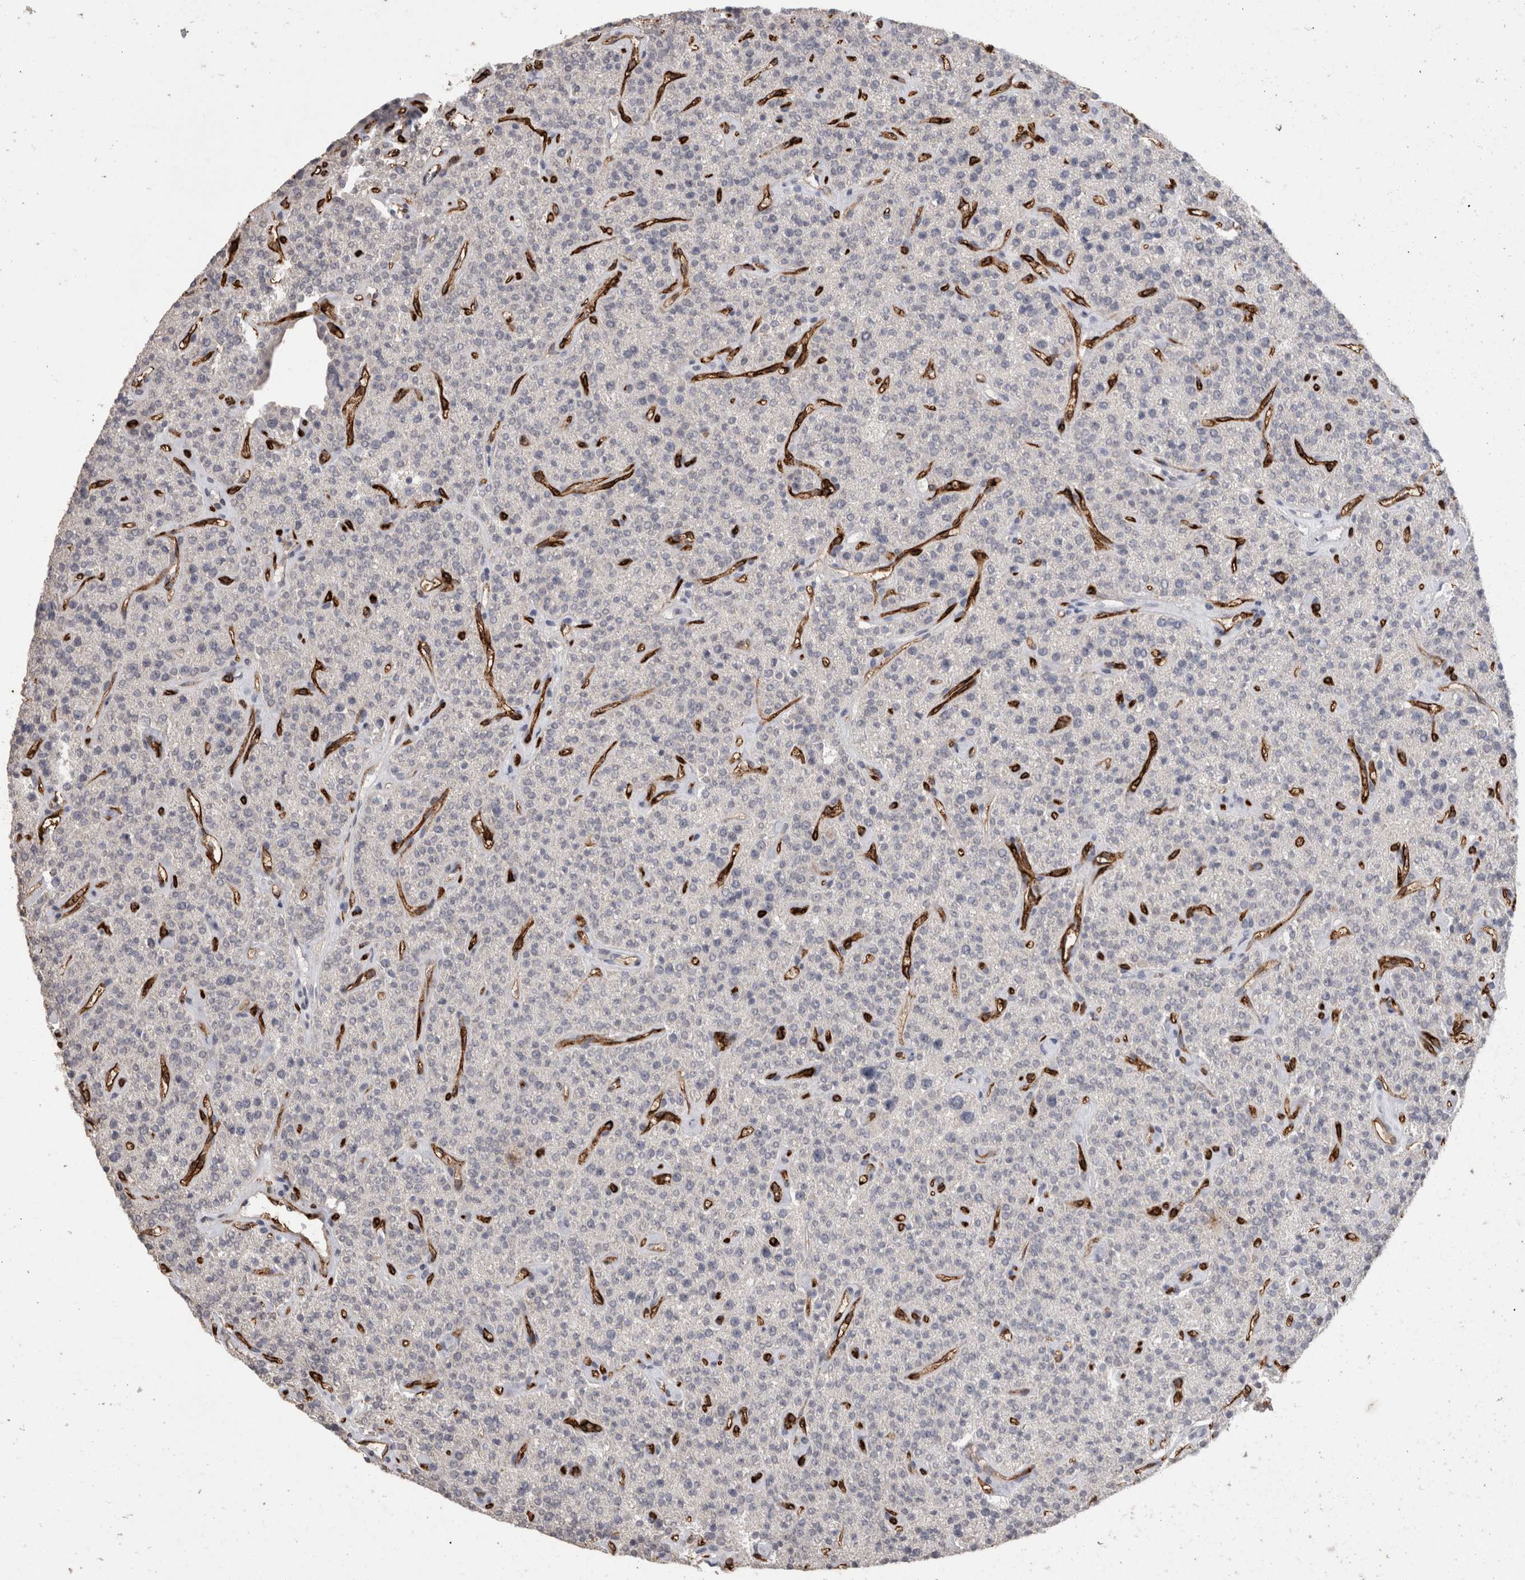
{"staining": {"intensity": "negative", "quantity": "none", "location": "none"}, "tissue": "parathyroid gland", "cell_type": "Glandular cells", "image_type": "normal", "snomed": [{"axis": "morphology", "description": "Normal tissue, NOS"}, {"axis": "topography", "description": "Parathyroid gland"}], "caption": "IHC image of normal parathyroid gland stained for a protein (brown), which demonstrates no positivity in glandular cells.", "gene": "CDH13", "patient": {"sex": "male", "age": 46}}